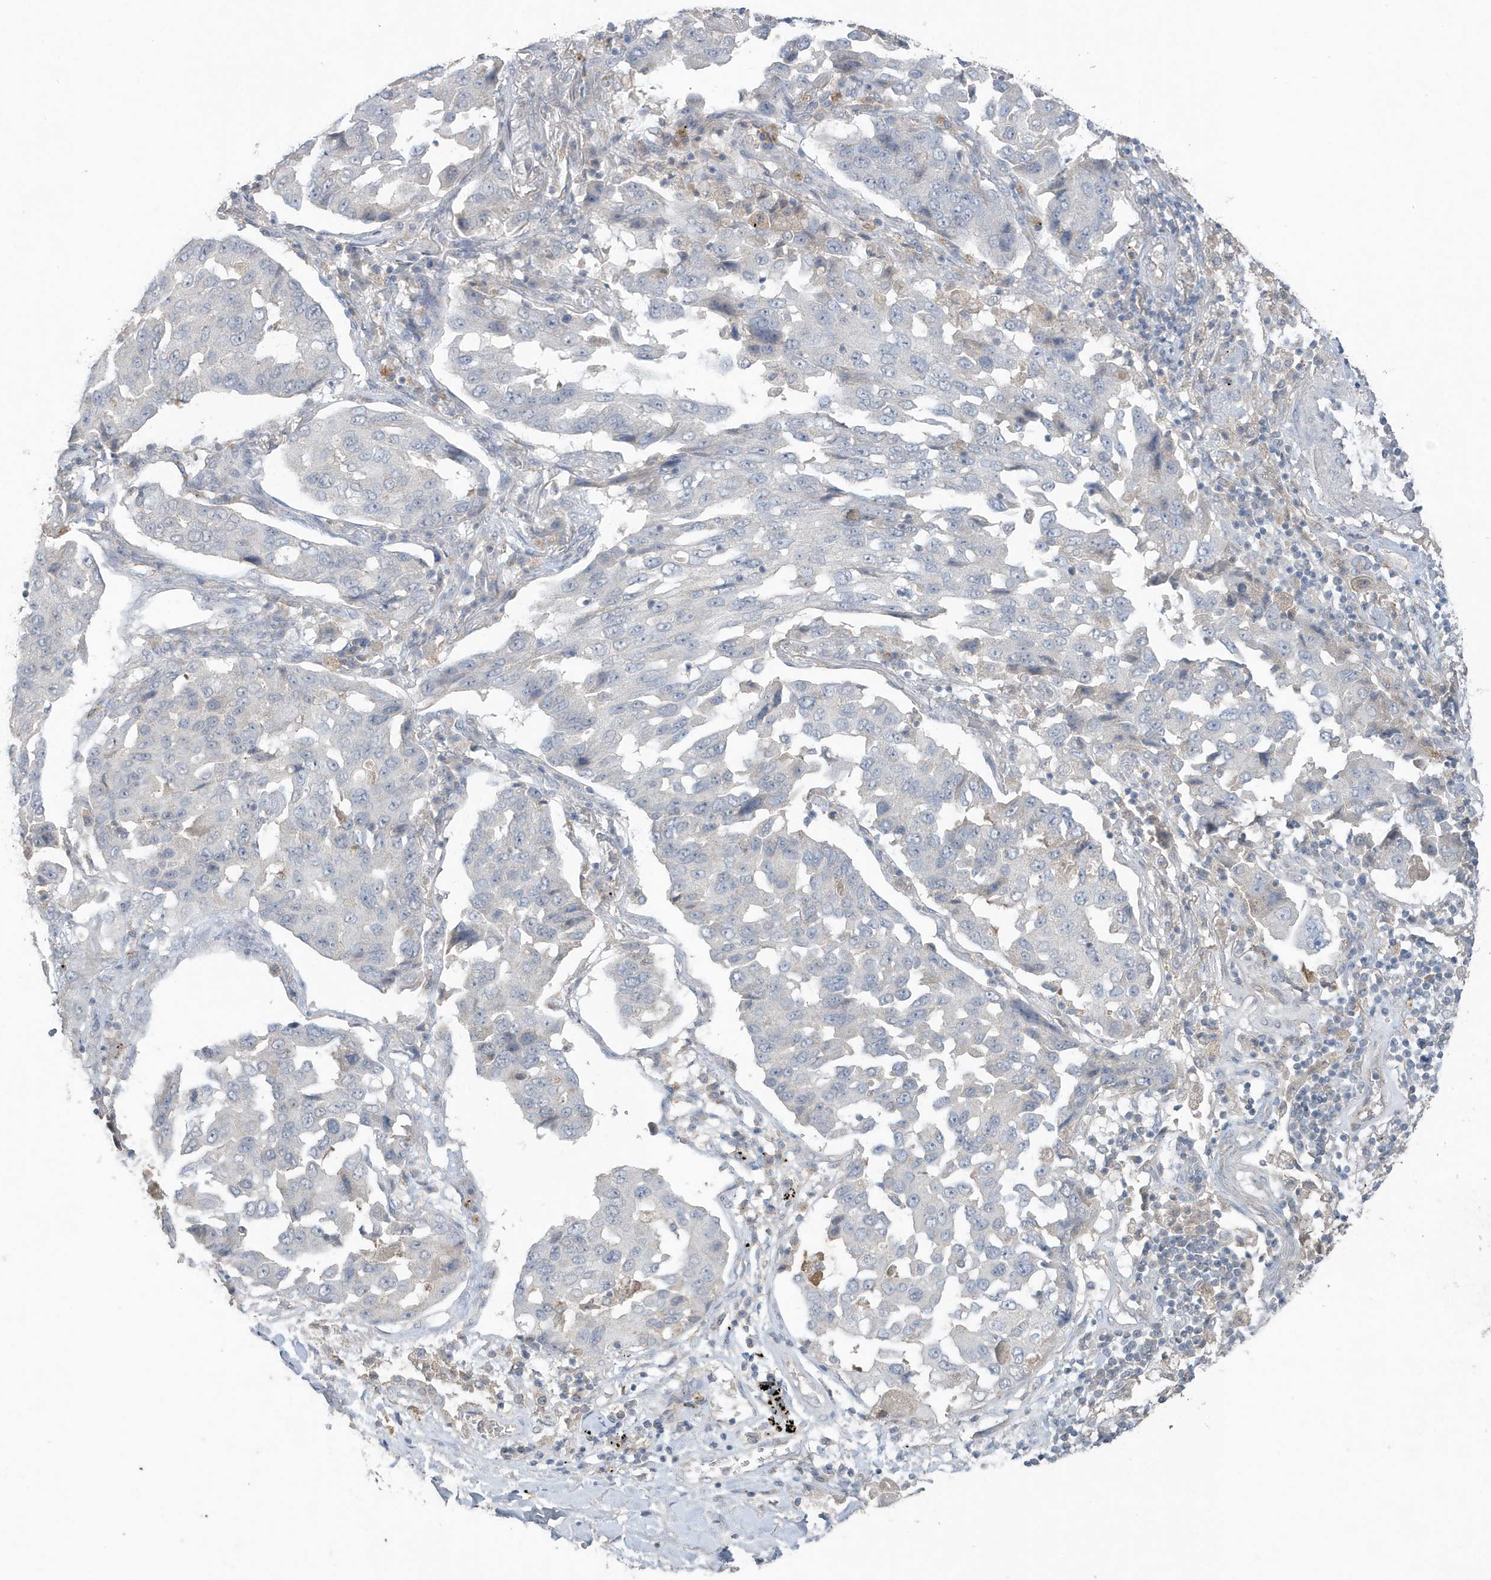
{"staining": {"intensity": "negative", "quantity": "none", "location": "none"}, "tissue": "lung cancer", "cell_type": "Tumor cells", "image_type": "cancer", "snomed": [{"axis": "morphology", "description": "Adenocarcinoma, NOS"}, {"axis": "topography", "description": "Lung"}], "caption": "This is an immunohistochemistry (IHC) image of human lung cancer. There is no staining in tumor cells.", "gene": "C1RL", "patient": {"sex": "female", "age": 65}}